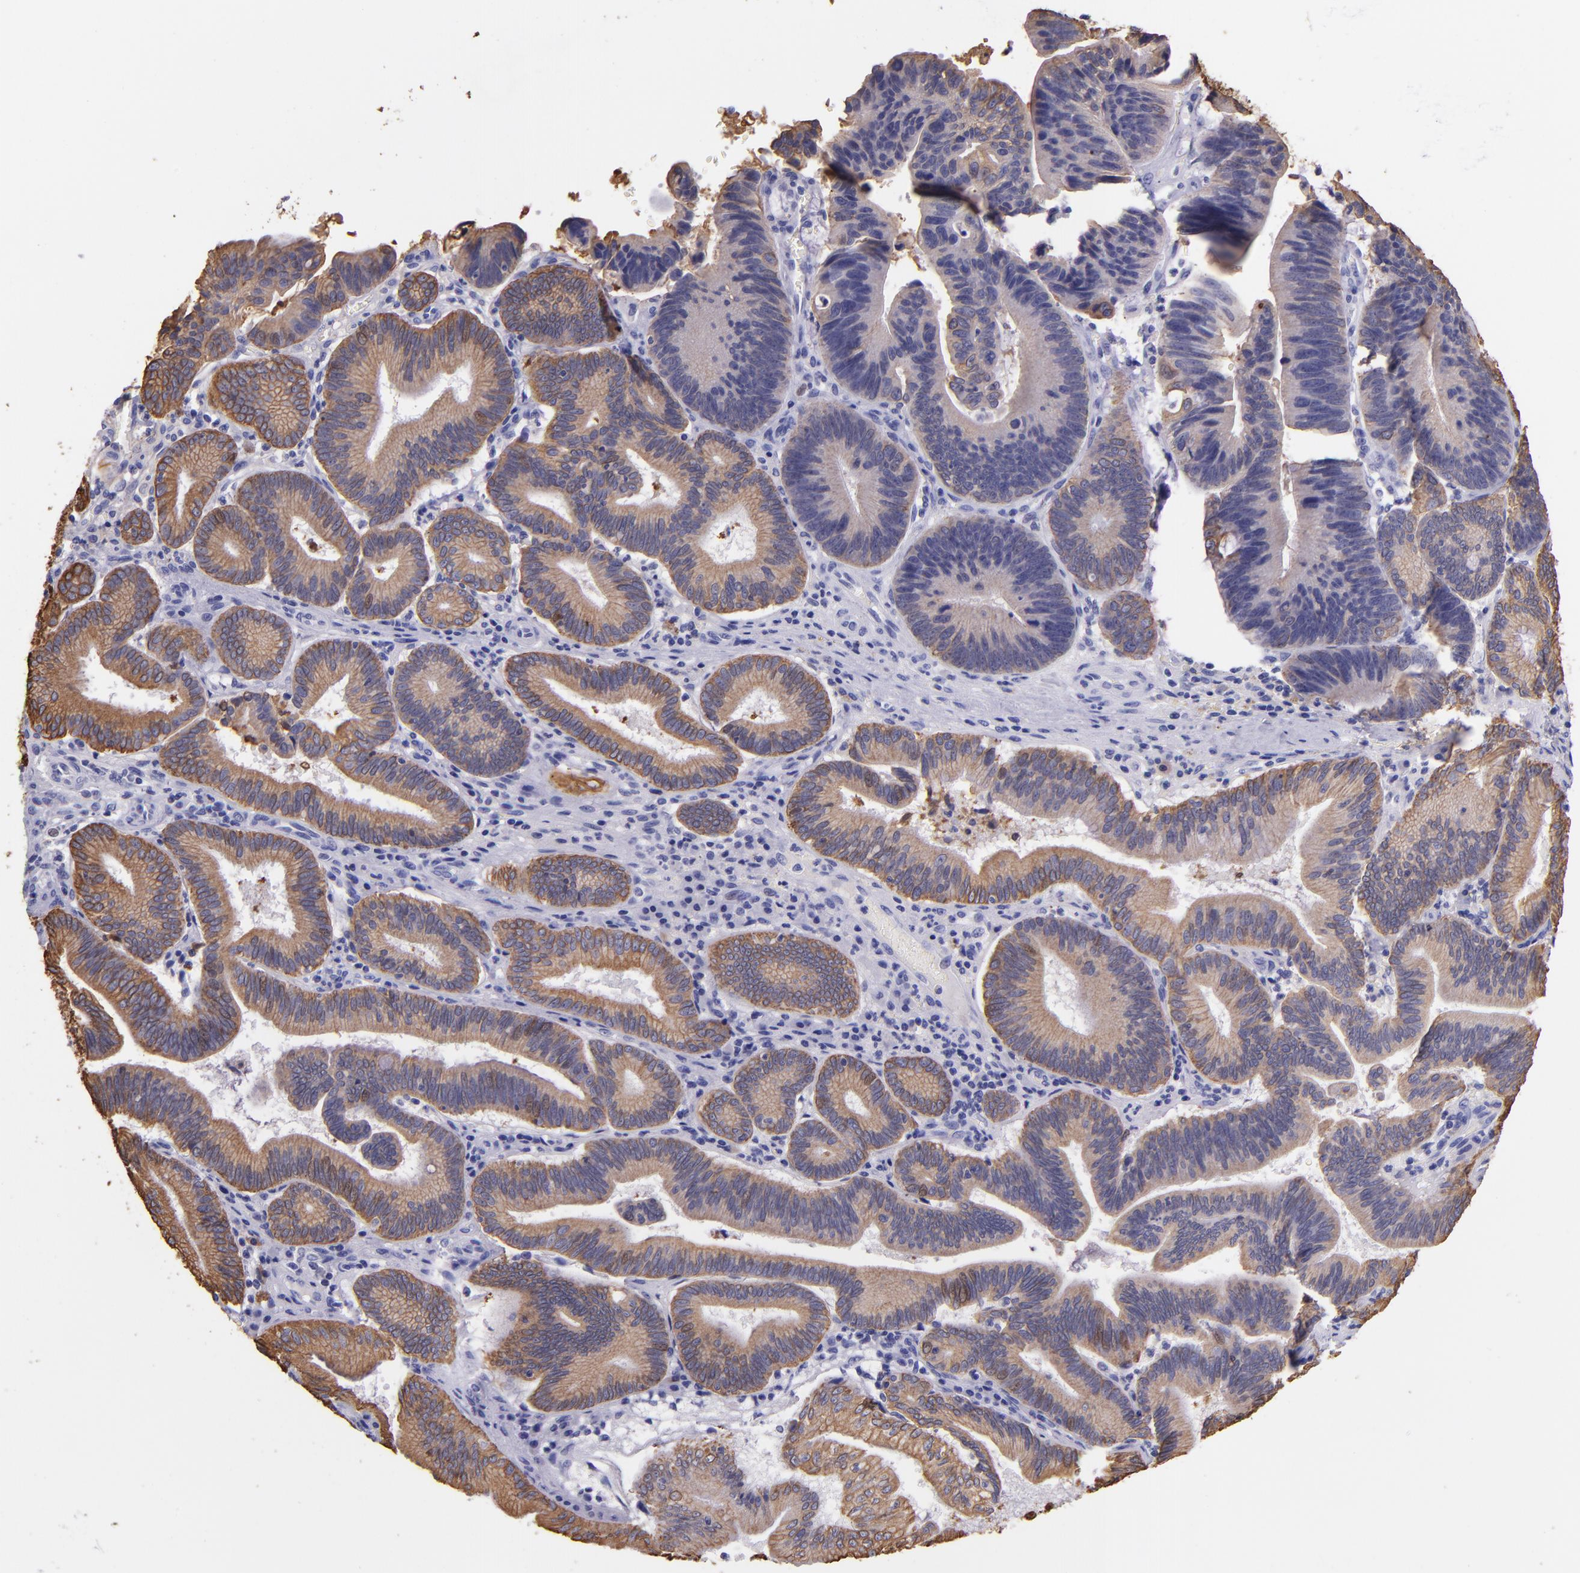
{"staining": {"intensity": "moderate", "quantity": ">75%", "location": "cytoplasmic/membranous"}, "tissue": "pancreatic cancer", "cell_type": "Tumor cells", "image_type": "cancer", "snomed": [{"axis": "morphology", "description": "Adenocarcinoma, NOS"}, {"axis": "topography", "description": "Pancreas"}], "caption": "About >75% of tumor cells in human pancreatic cancer (adenocarcinoma) demonstrate moderate cytoplasmic/membranous protein staining as visualized by brown immunohistochemical staining.", "gene": "KRT4", "patient": {"sex": "male", "age": 82}}